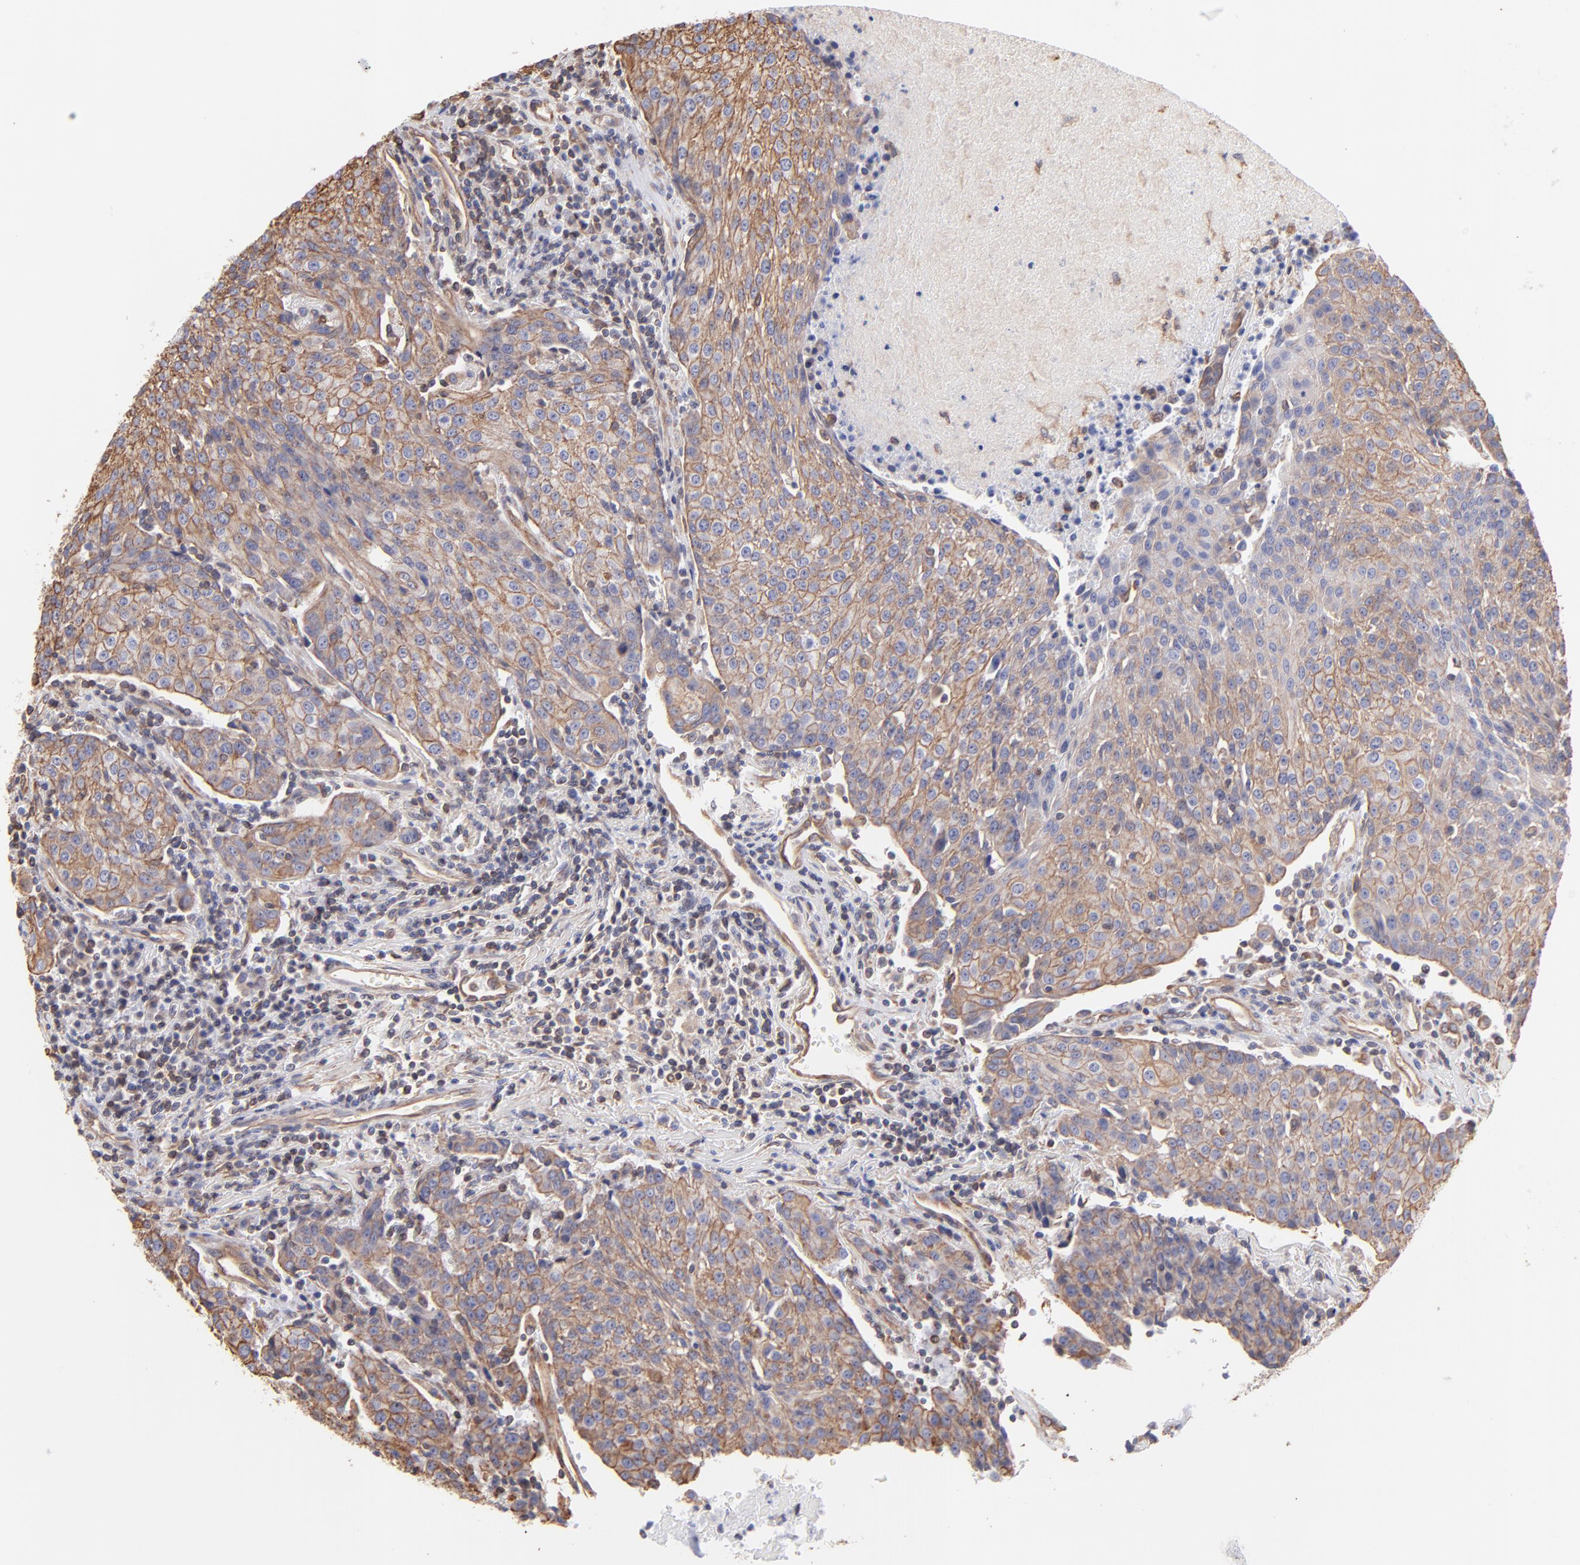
{"staining": {"intensity": "moderate", "quantity": ">75%", "location": "cytoplasmic/membranous"}, "tissue": "urothelial cancer", "cell_type": "Tumor cells", "image_type": "cancer", "snomed": [{"axis": "morphology", "description": "Urothelial carcinoma, High grade"}, {"axis": "topography", "description": "Urinary bladder"}], "caption": "About >75% of tumor cells in urothelial carcinoma (high-grade) show moderate cytoplasmic/membranous protein positivity as visualized by brown immunohistochemical staining.", "gene": "PLEC", "patient": {"sex": "female", "age": 85}}